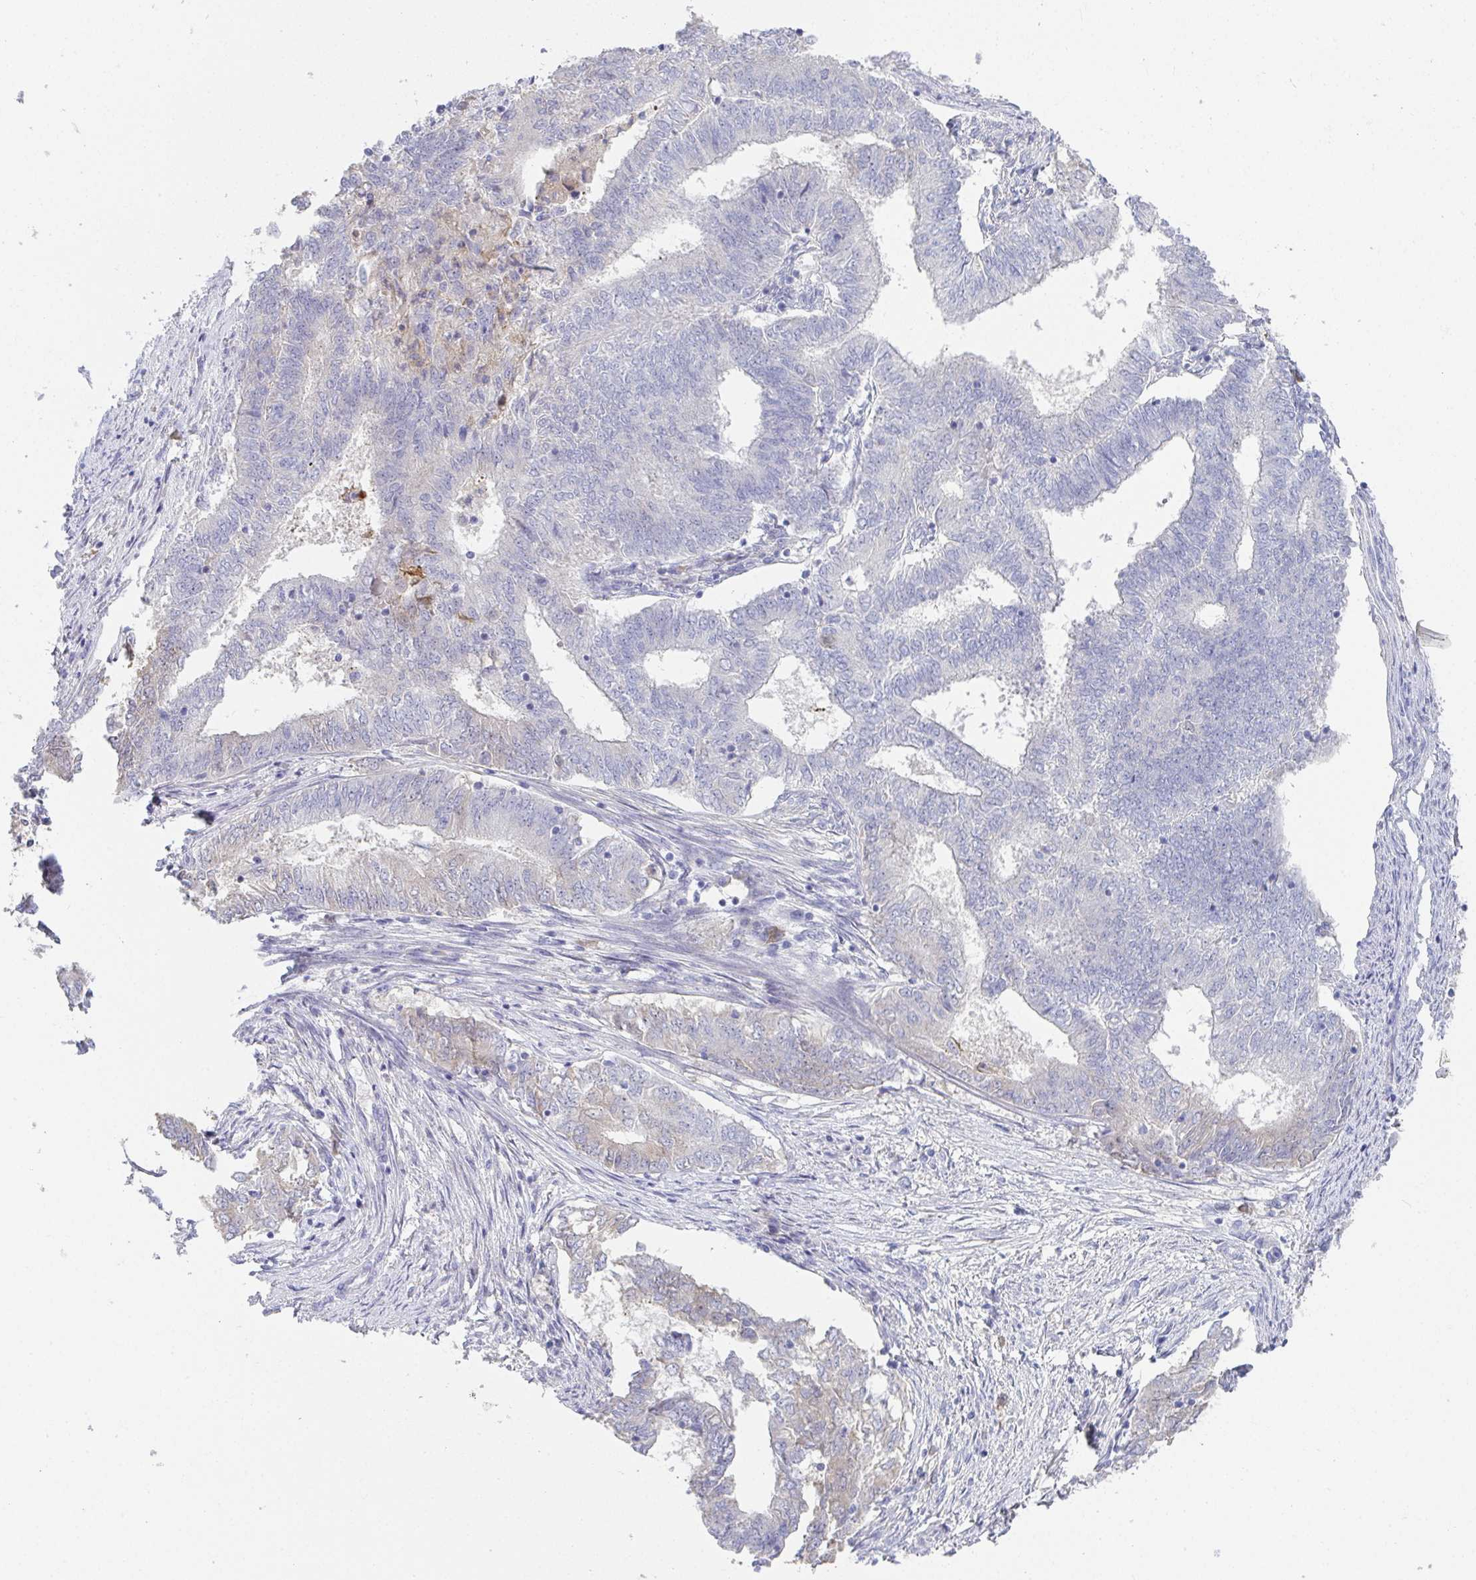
{"staining": {"intensity": "negative", "quantity": "none", "location": "none"}, "tissue": "endometrial cancer", "cell_type": "Tumor cells", "image_type": "cancer", "snomed": [{"axis": "morphology", "description": "Adenocarcinoma, NOS"}, {"axis": "topography", "description": "Endometrium"}], "caption": "There is no significant staining in tumor cells of endometrial adenocarcinoma. Nuclei are stained in blue.", "gene": "ANO5", "patient": {"sex": "female", "age": 62}}